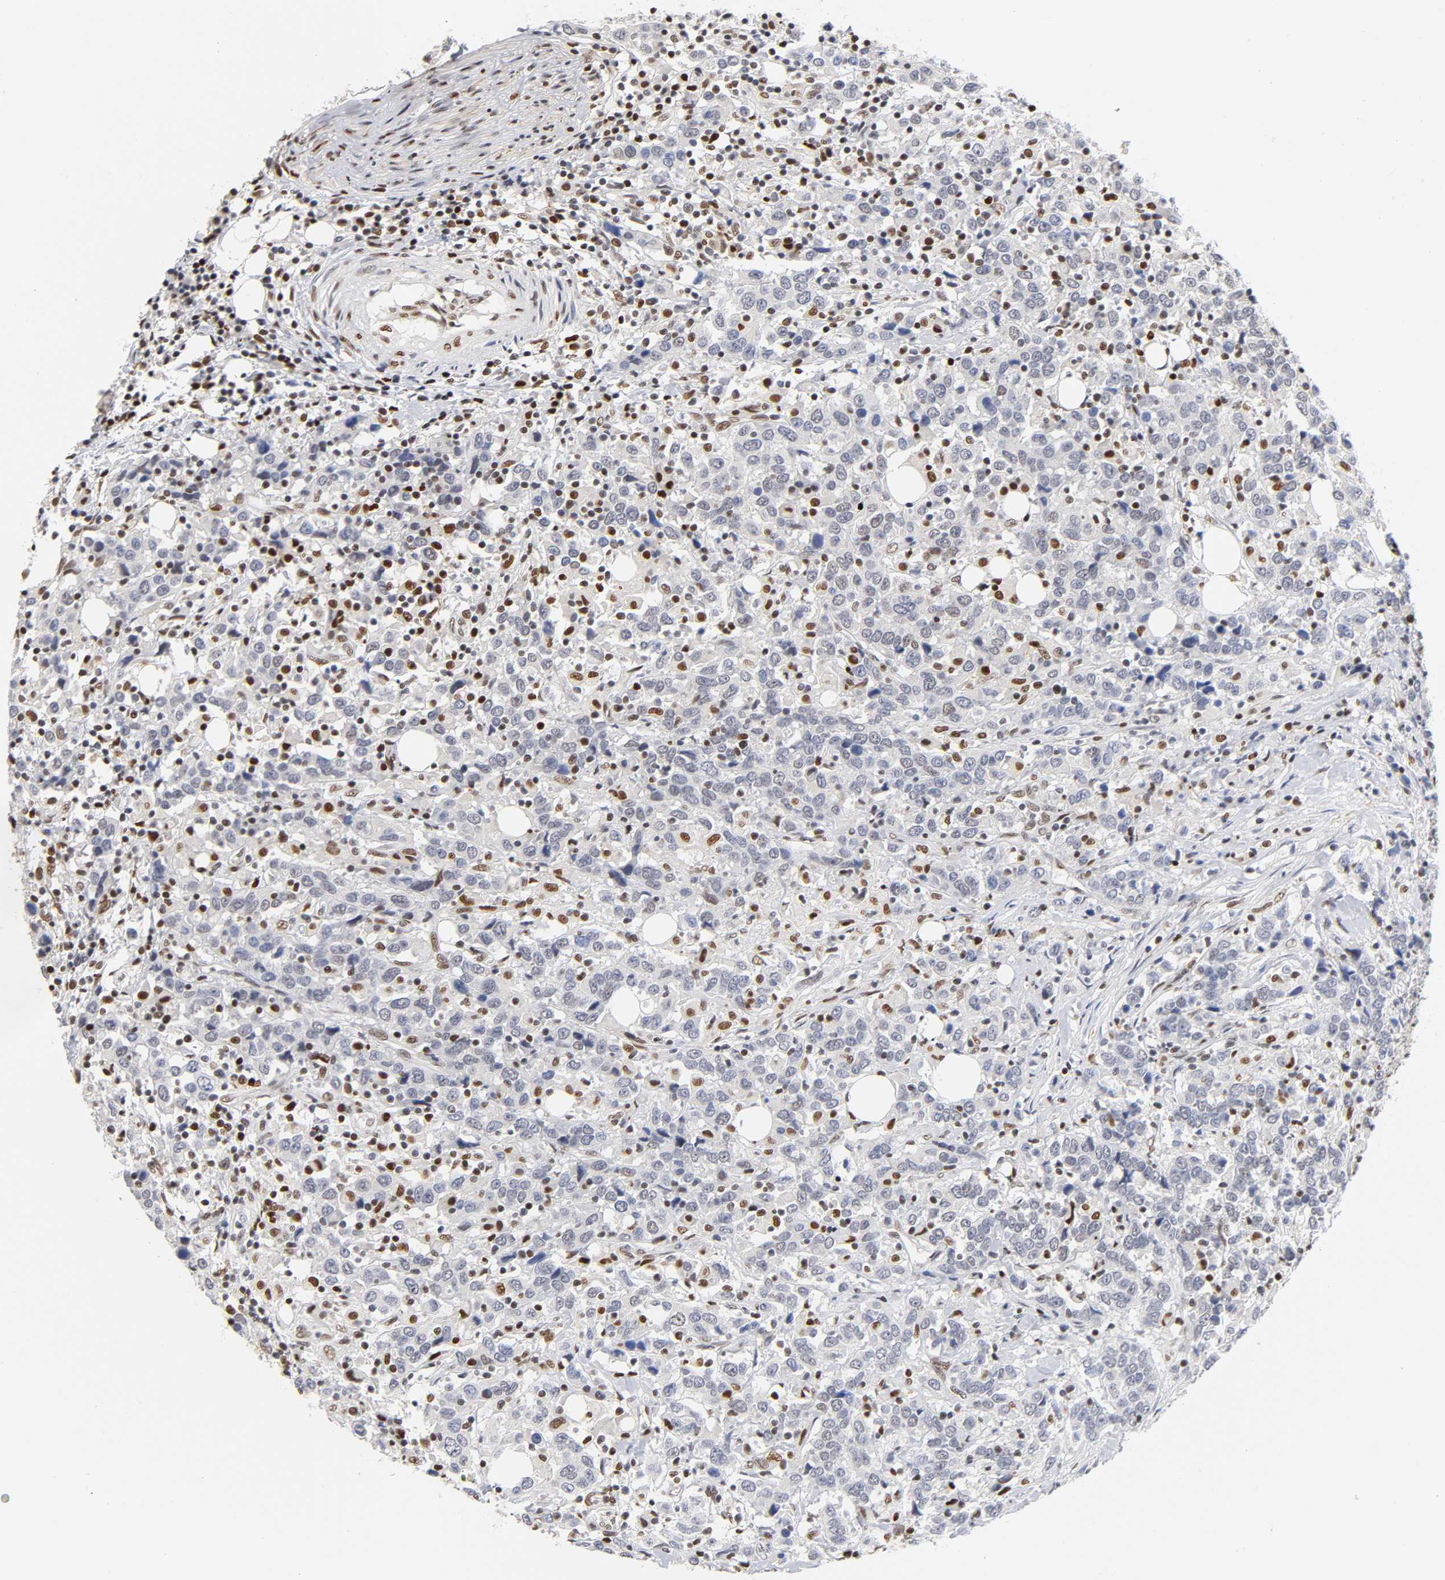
{"staining": {"intensity": "strong", "quantity": "<25%", "location": "nuclear"}, "tissue": "urothelial cancer", "cell_type": "Tumor cells", "image_type": "cancer", "snomed": [{"axis": "morphology", "description": "Urothelial carcinoma, High grade"}, {"axis": "topography", "description": "Urinary bladder"}], "caption": "Immunohistochemical staining of urothelial carcinoma (high-grade) demonstrates medium levels of strong nuclear protein positivity in approximately <25% of tumor cells. (Brightfield microscopy of DAB IHC at high magnification).", "gene": "NR3C1", "patient": {"sex": "male", "age": 61}}